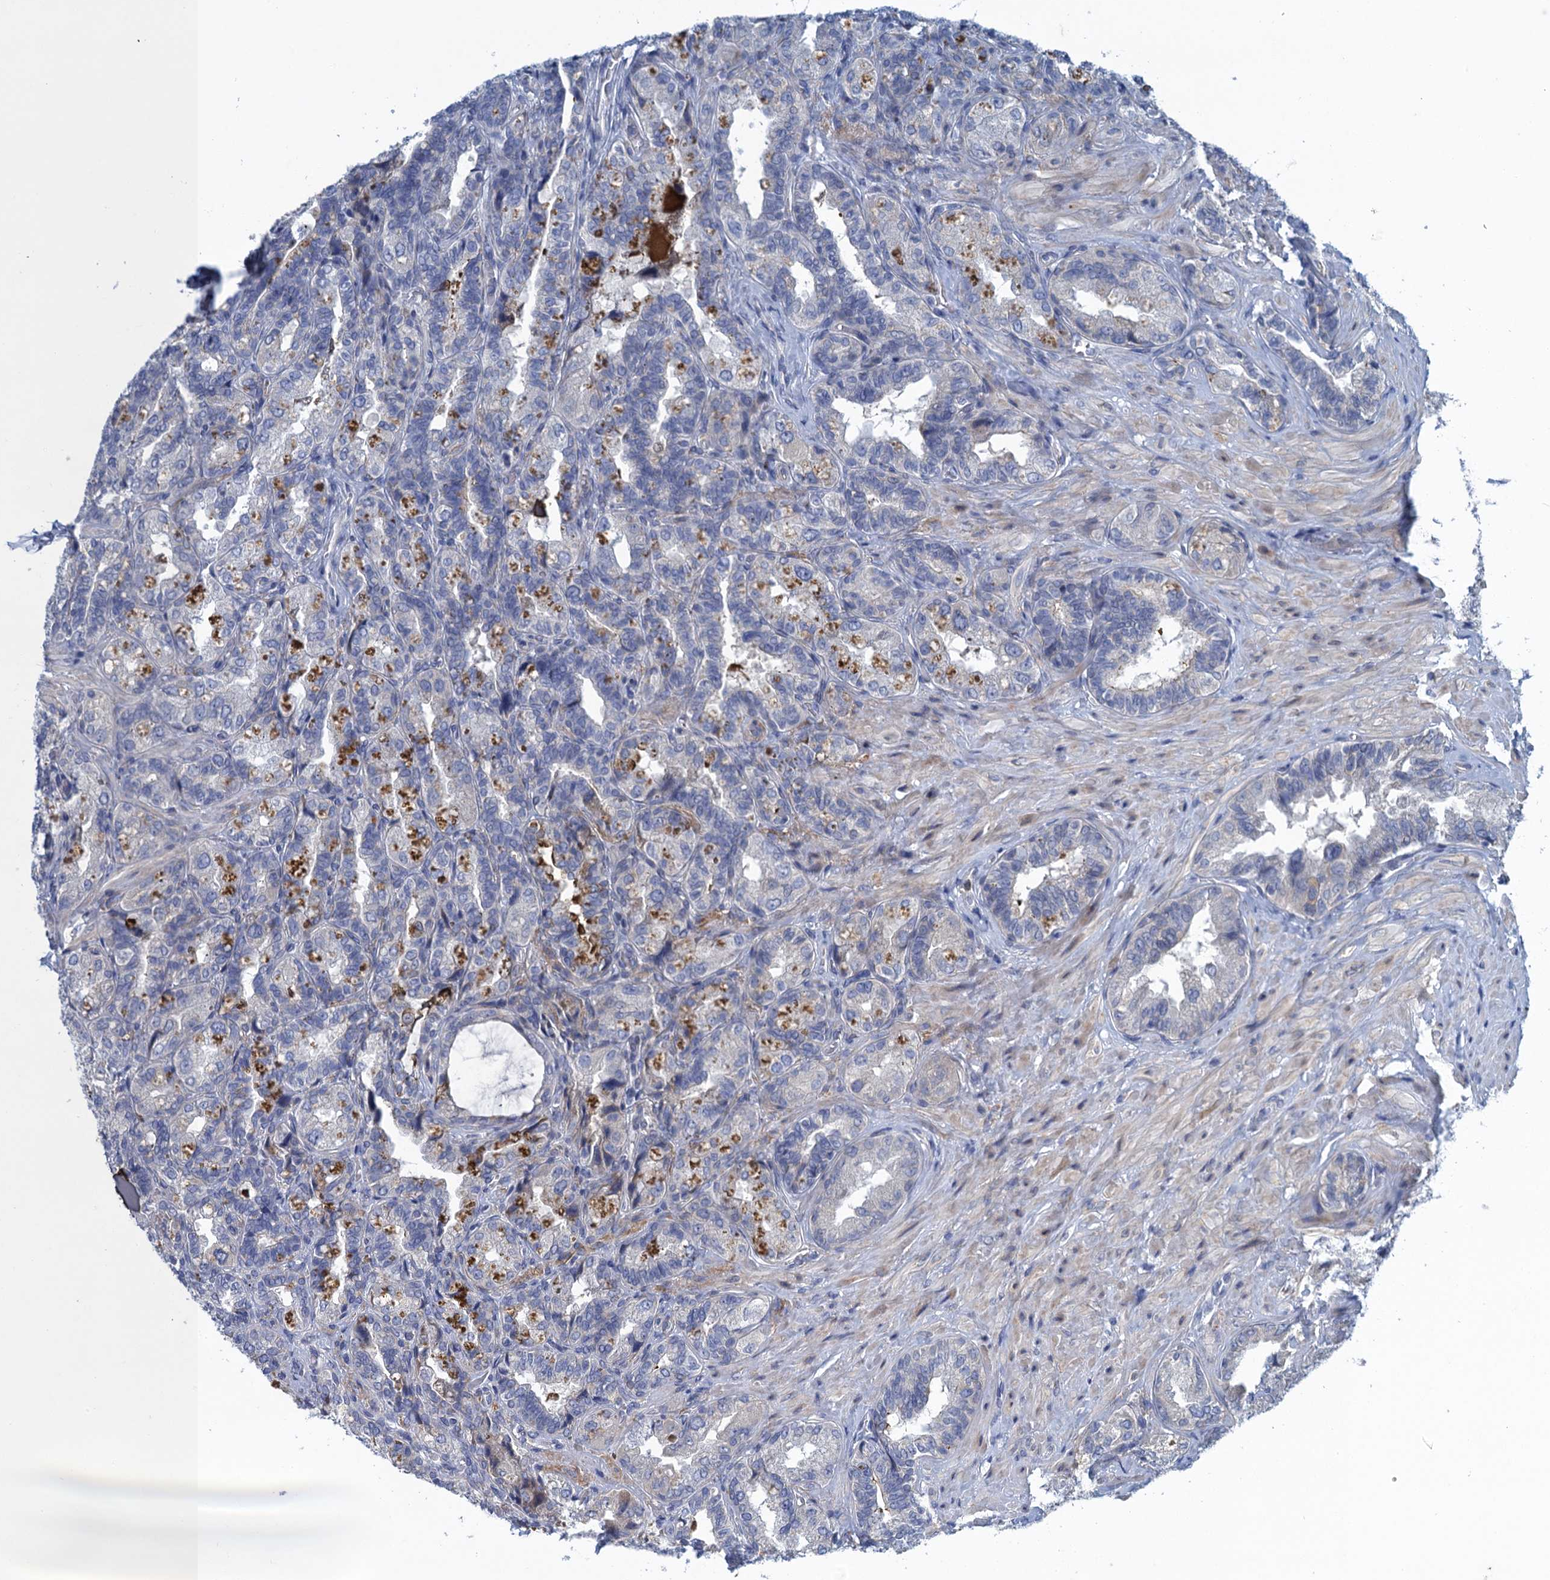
{"staining": {"intensity": "negative", "quantity": "none", "location": "none"}, "tissue": "seminal vesicle", "cell_type": "Glandular cells", "image_type": "normal", "snomed": [{"axis": "morphology", "description": "Normal tissue, NOS"}, {"axis": "topography", "description": "Prostate and seminal vesicle, NOS"}, {"axis": "topography", "description": "Prostate"}, {"axis": "topography", "description": "Seminal veicle"}], "caption": "DAB (3,3'-diaminobenzidine) immunohistochemical staining of benign seminal vesicle demonstrates no significant staining in glandular cells. Nuclei are stained in blue.", "gene": "SCEL", "patient": {"sex": "male", "age": 67}}